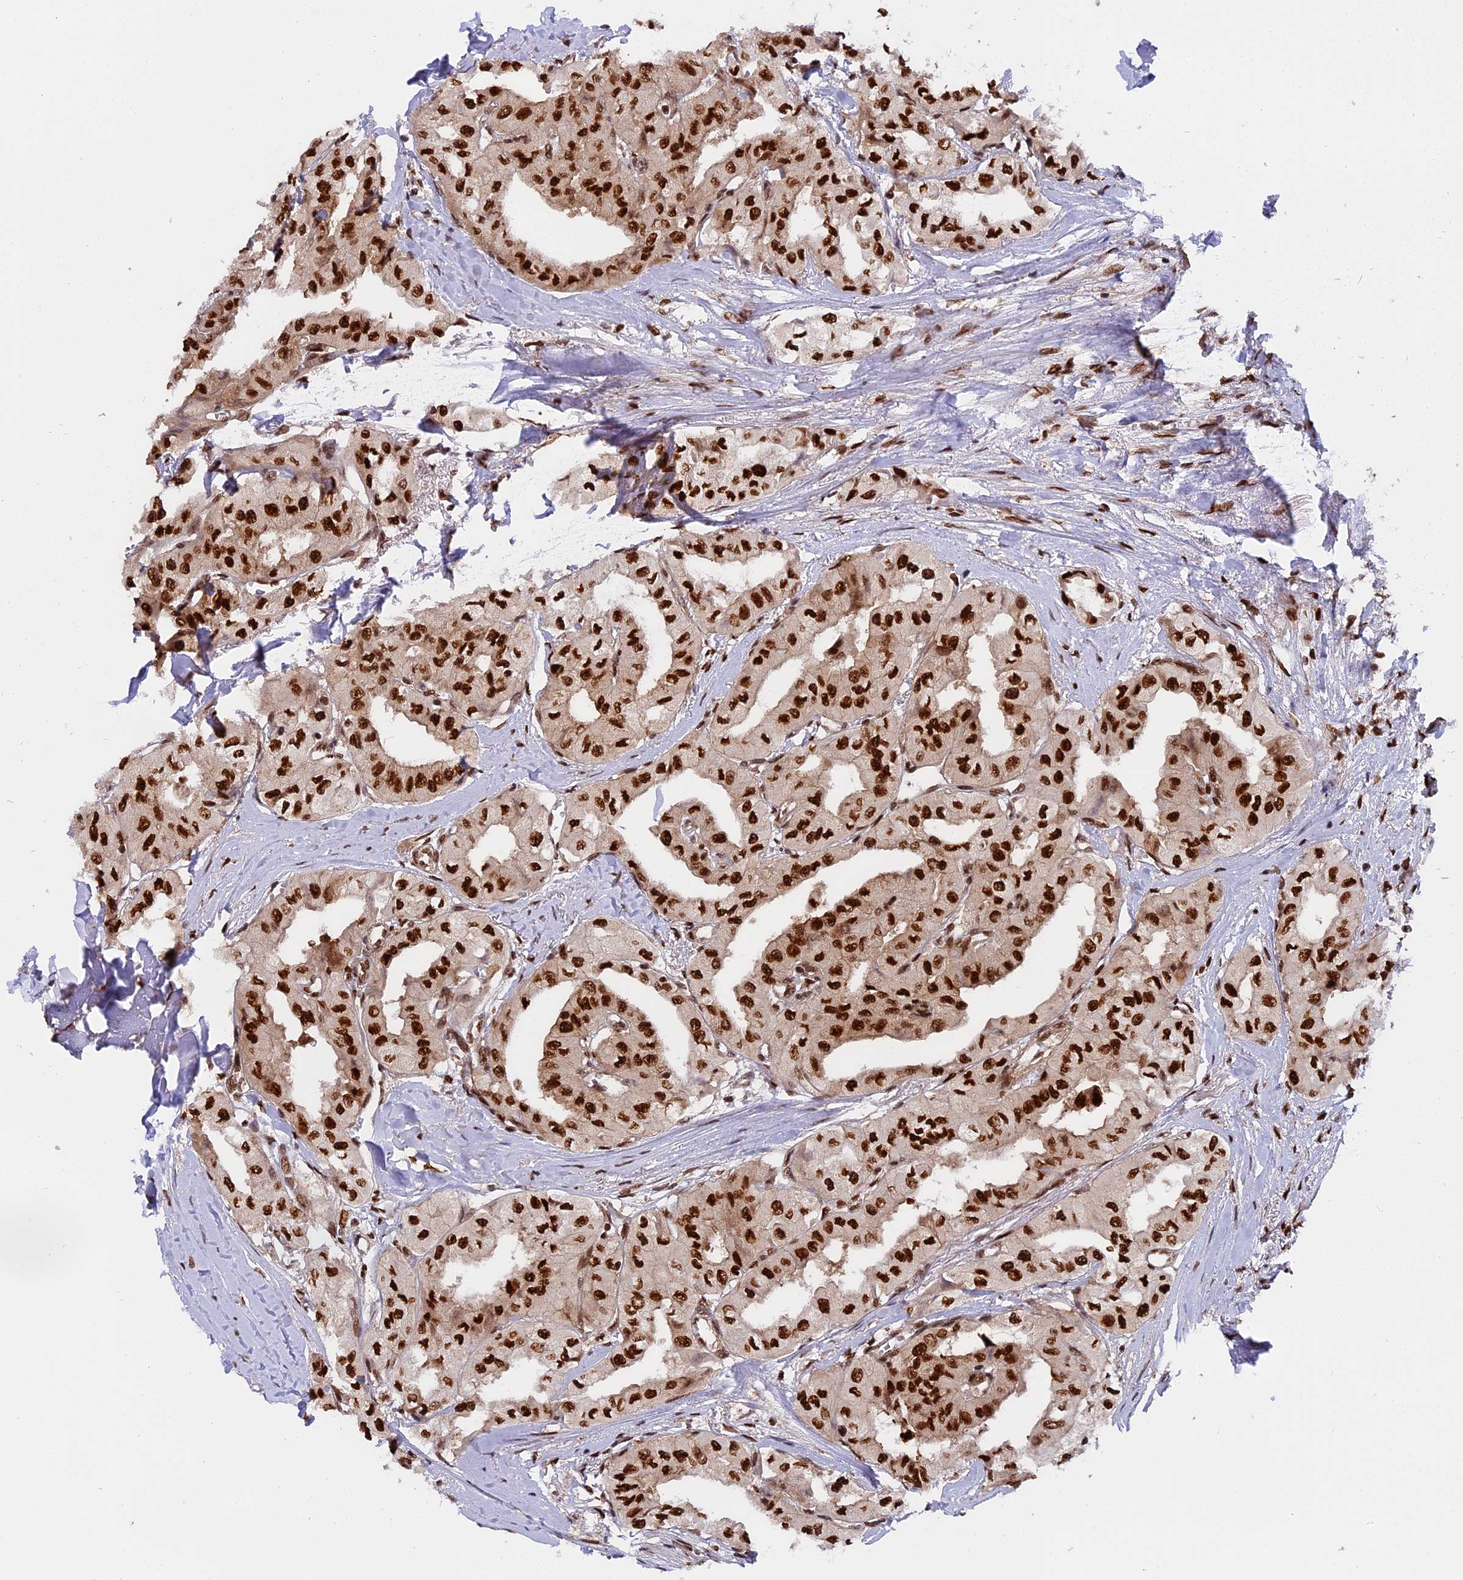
{"staining": {"intensity": "strong", "quantity": ">75%", "location": "nuclear"}, "tissue": "thyroid cancer", "cell_type": "Tumor cells", "image_type": "cancer", "snomed": [{"axis": "morphology", "description": "Papillary adenocarcinoma, NOS"}, {"axis": "topography", "description": "Thyroid gland"}], "caption": "DAB (3,3'-diaminobenzidine) immunohistochemical staining of human thyroid cancer displays strong nuclear protein staining in about >75% of tumor cells.", "gene": "RAMAC", "patient": {"sex": "female", "age": 59}}